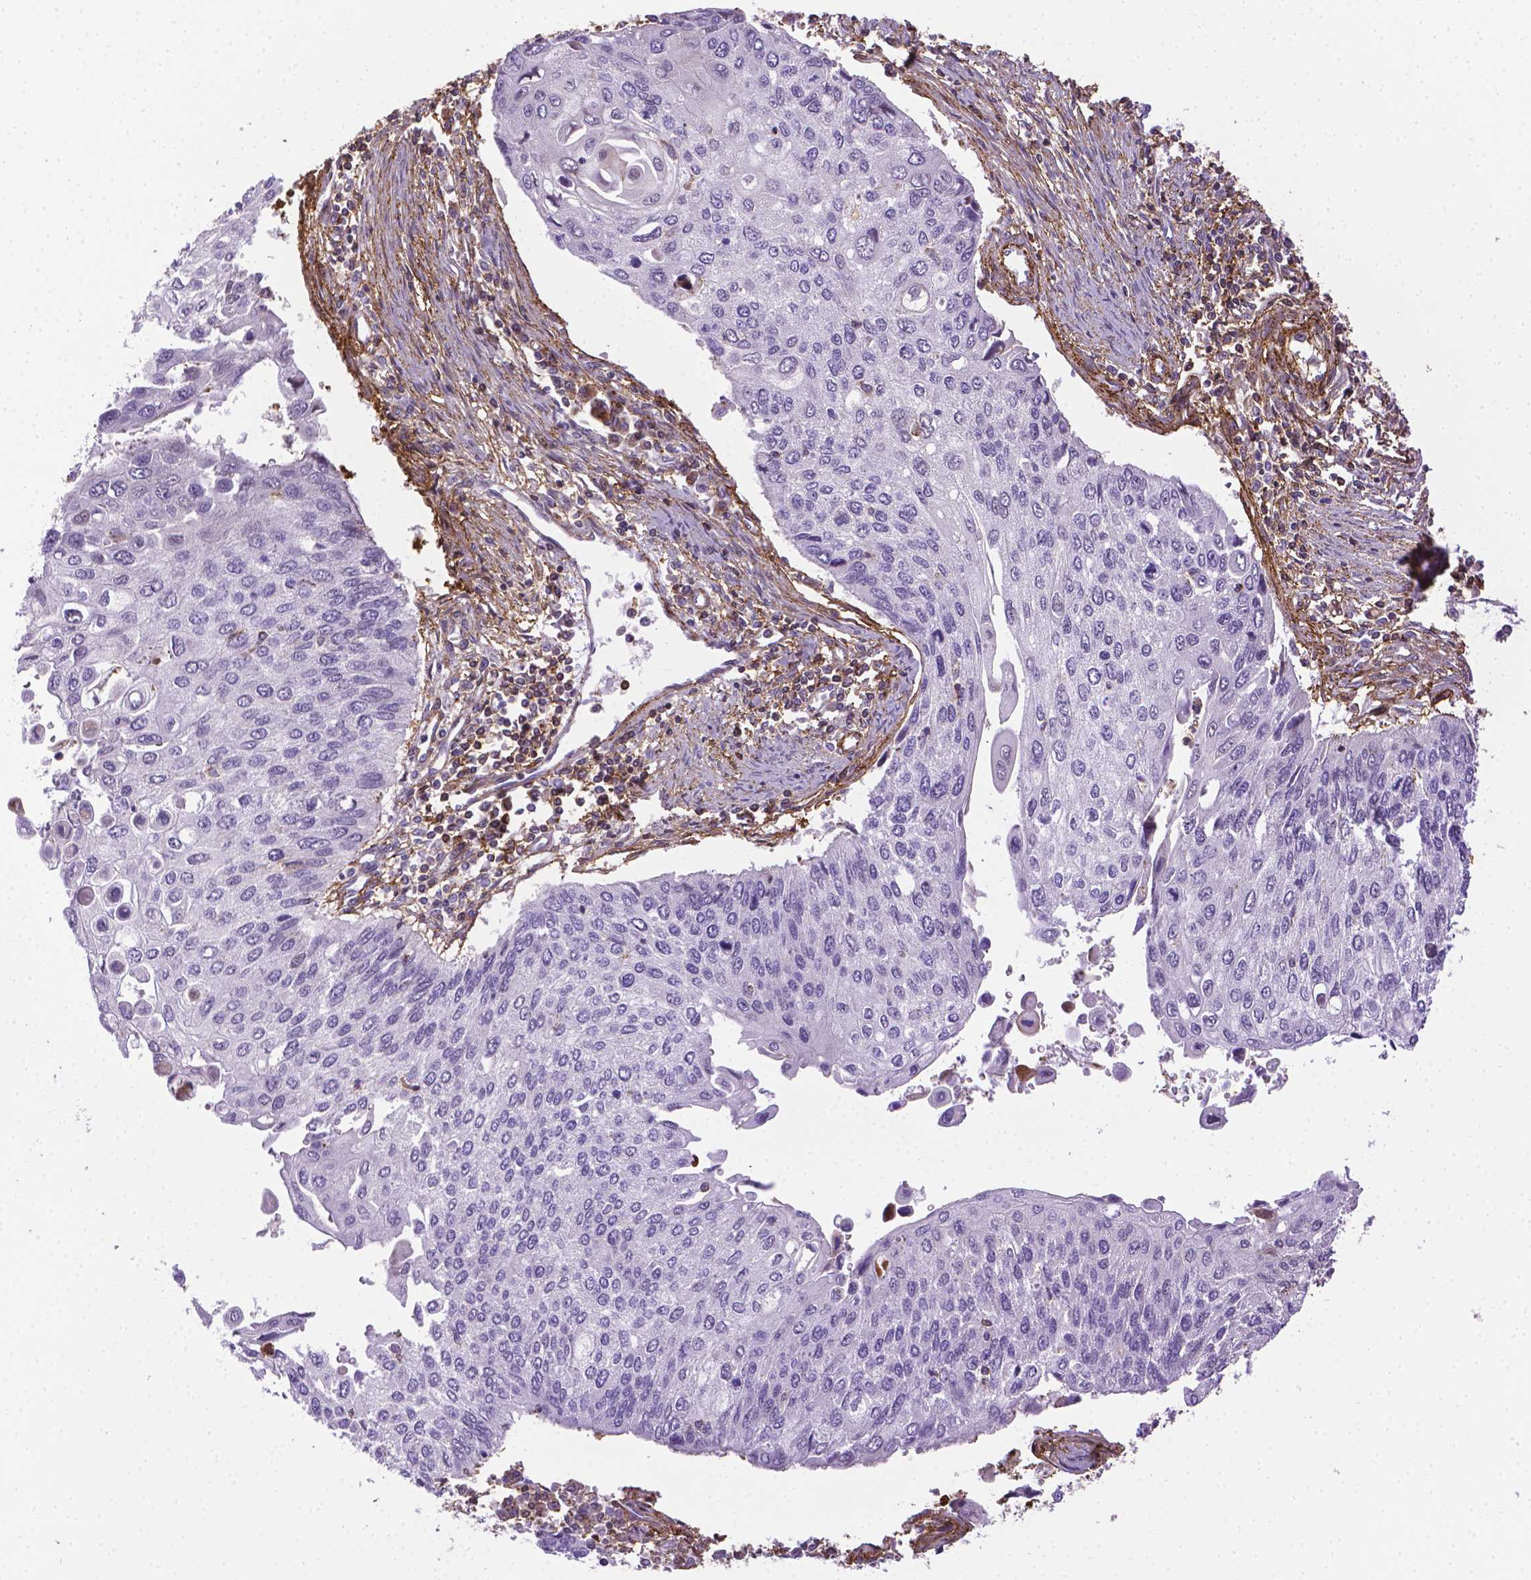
{"staining": {"intensity": "negative", "quantity": "none", "location": "none"}, "tissue": "lung cancer", "cell_type": "Tumor cells", "image_type": "cancer", "snomed": [{"axis": "morphology", "description": "Squamous cell carcinoma, NOS"}, {"axis": "morphology", "description": "Squamous cell carcinoma, metastatic, NOS"}, {"axis": "topography", "description": "Lung"}], "caption": "A micrograph of lung cancer (metastatic squamous cell carcinoma) stained for a protein reveals no brown staining in tumor cells.", "gene": "ACAD10", "patient": {"sex": "male", "age": 63}}